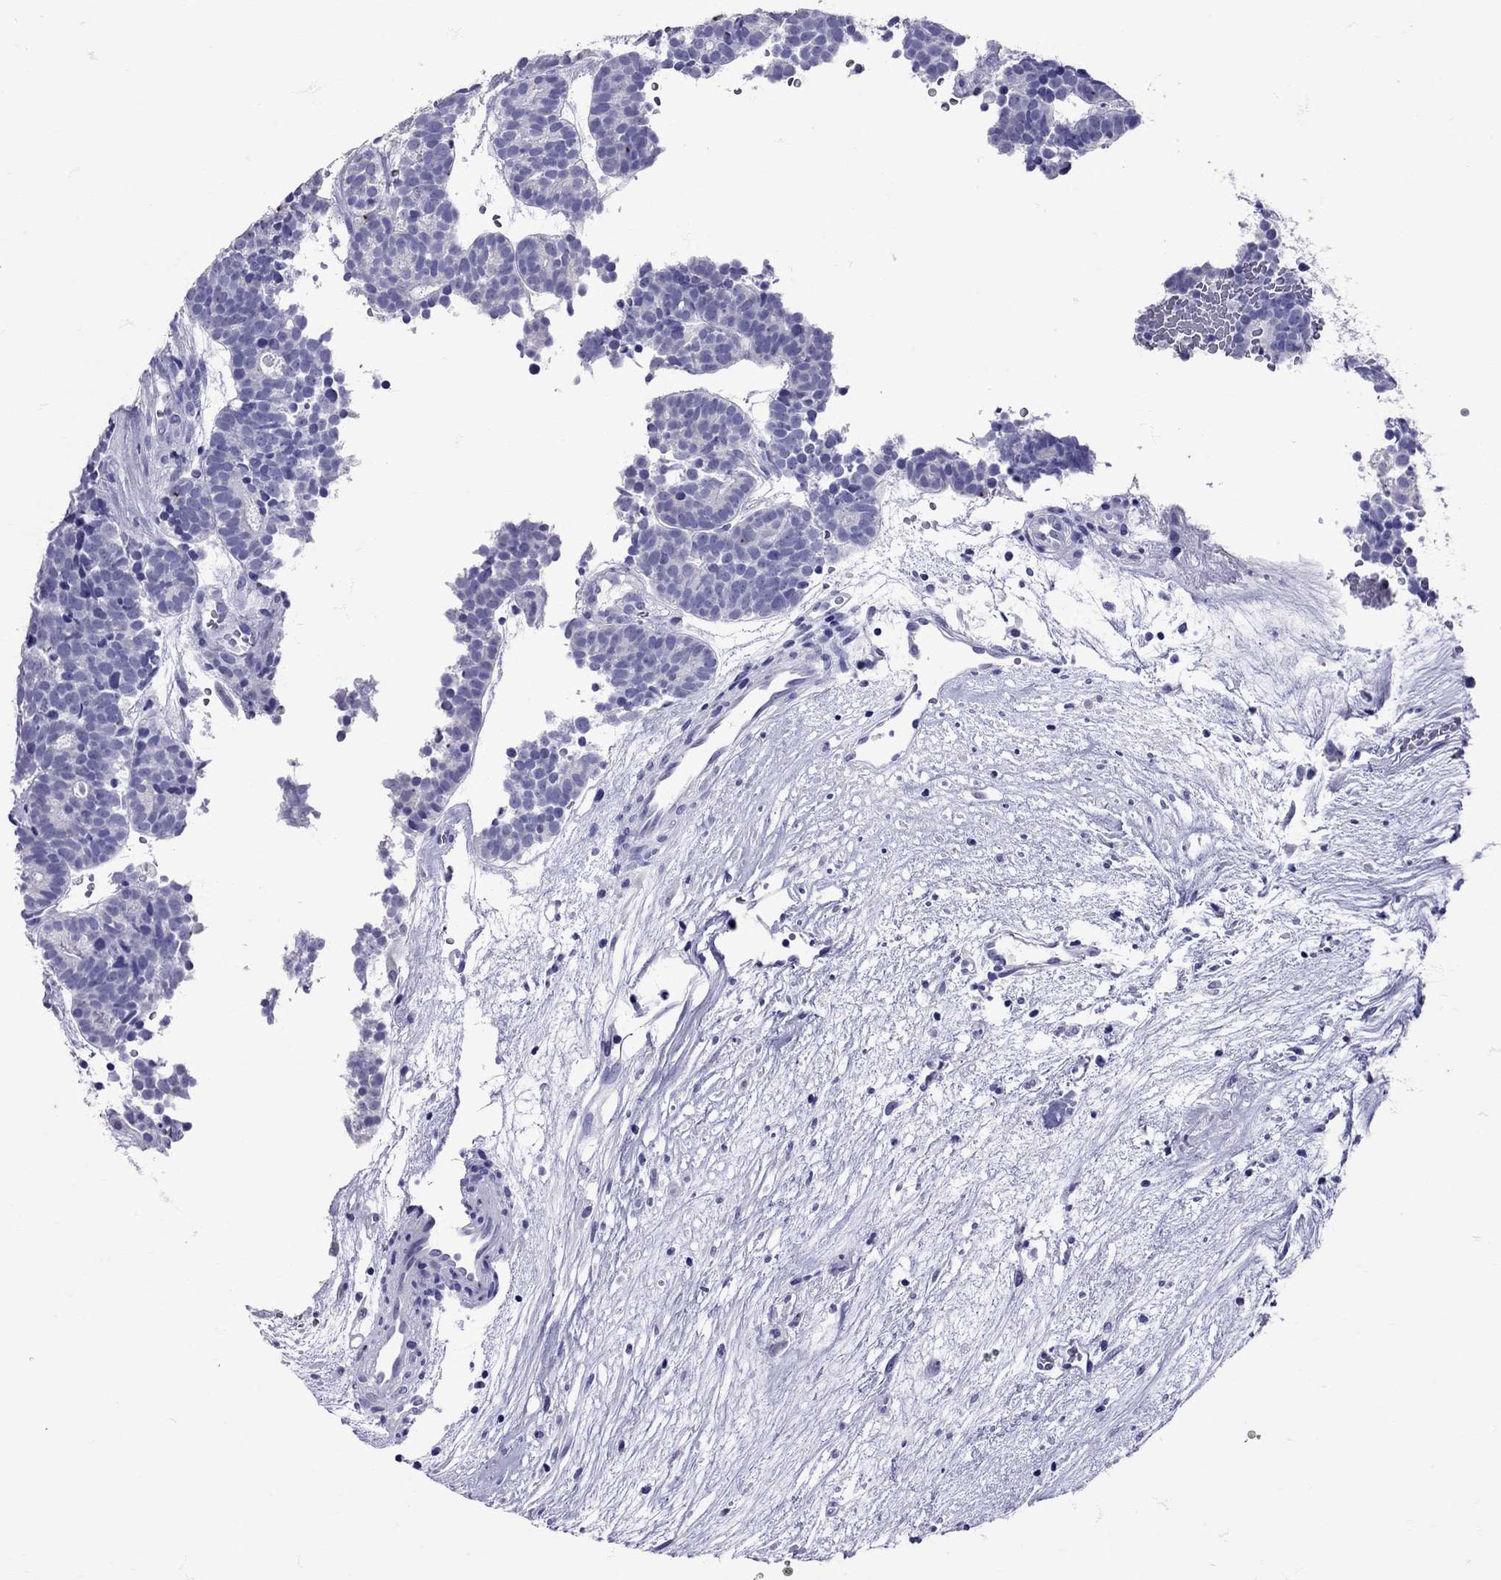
{"staining": {"intensity": "negative", "quantity": "none", "location": "none"}, "tissue": "head and neck cancer", "cell_type": "Tumor cells", "image_type": "cancer", "snomed": [{"axis": "morphology", "description": "Adenocarcinoma, NOS"}, {"axis": "topography", "description": "Head-Neck"}], "caption": "IHC of adenocarcinoma (head and neck) exhibits no staining in tumor cells. (DAB immunohistochemistry (IHC), high magnification).", "gene": "AVP", "patient": {"sex": "female", "age": 81}}